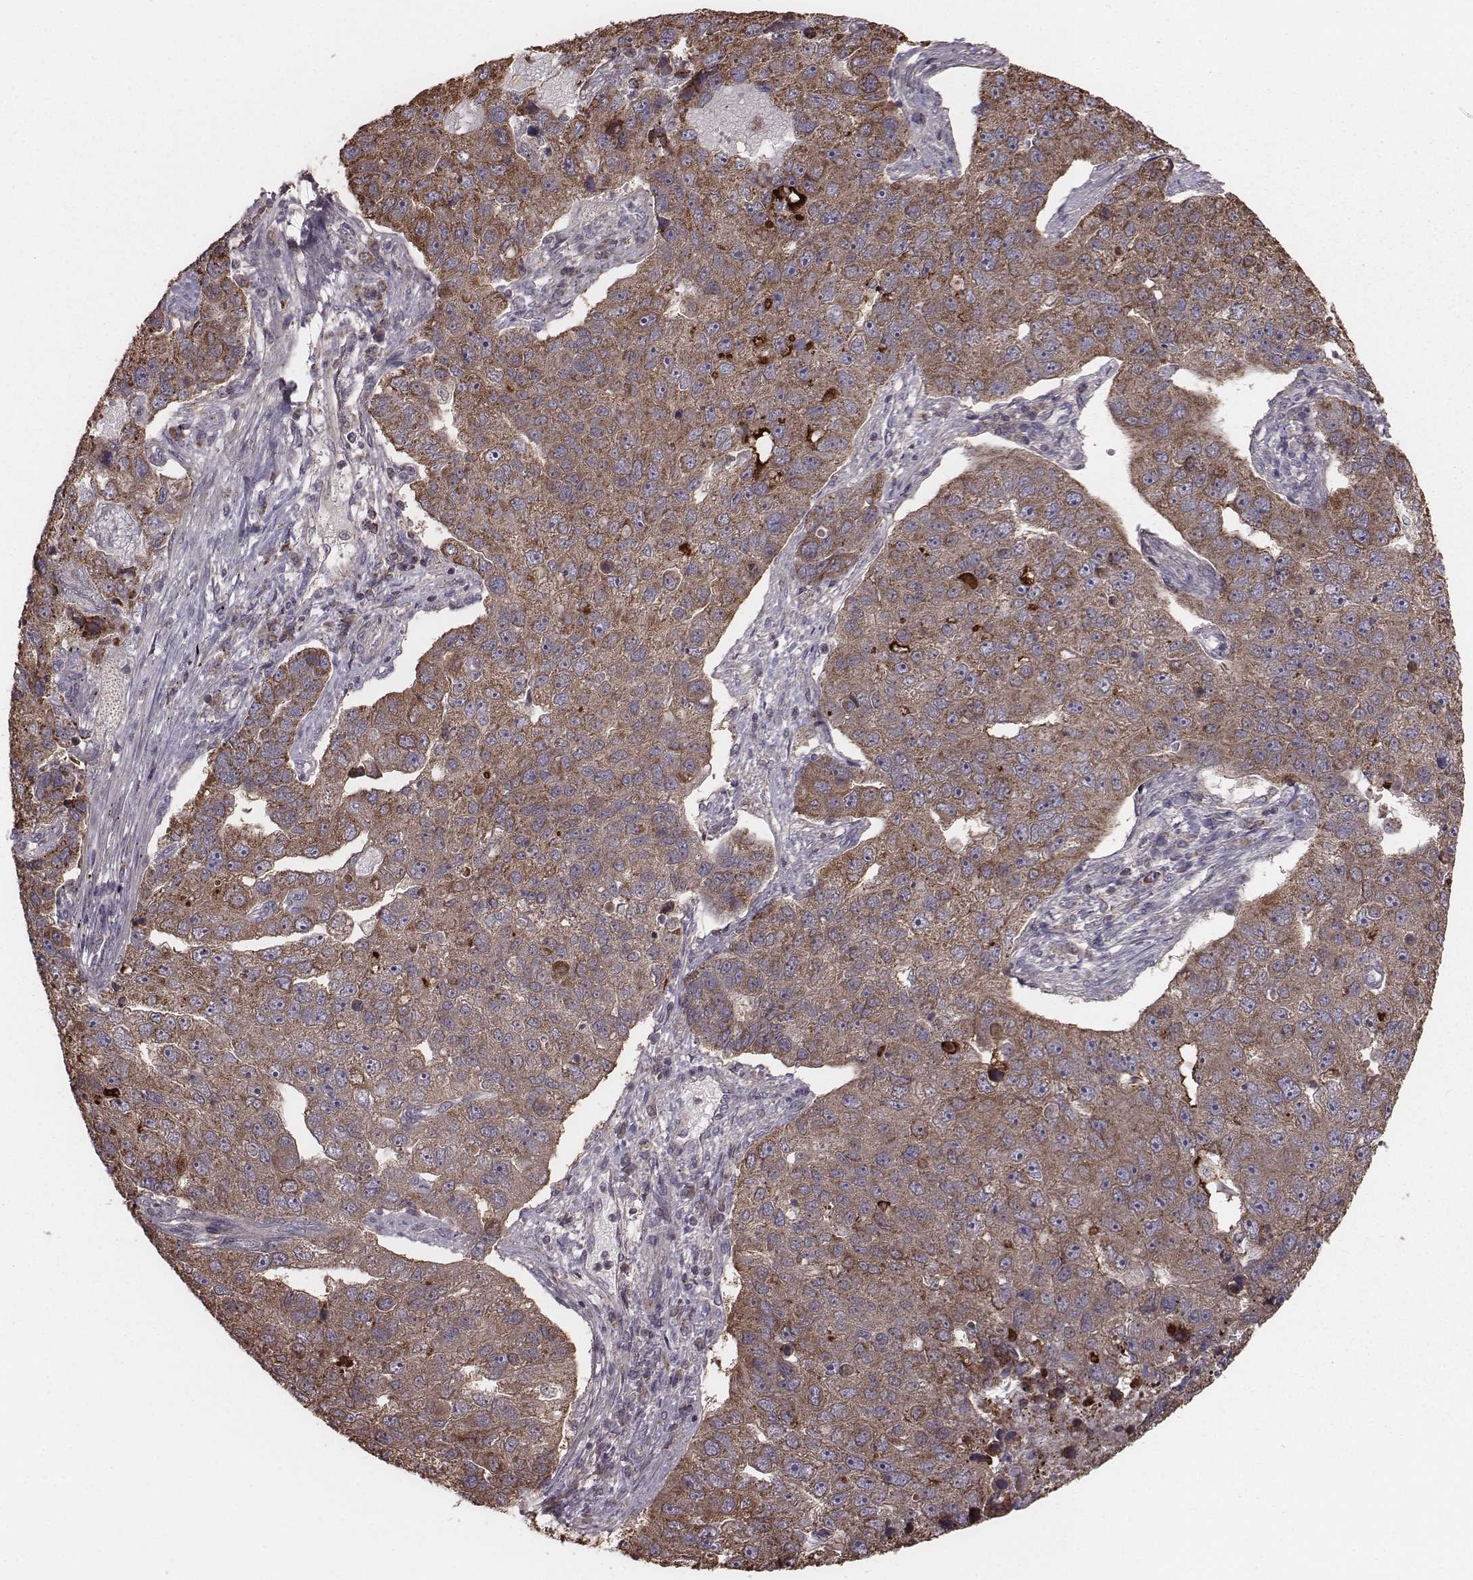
{"staining": {"intensity": "strong", "quantity": ">75%", "location": "cytoplasmic/membranous"}, "tissue": "pancreatic cancer", "cell_type": "Tumor cells", "image_type": "cancer", "snomed": [{"axis": "morphology", "description": "Adenocarcinoma, NOS"}, {"axis": "topography", "description": "Pancreas"}], "caption": "A micrograph of pancreatic adenocarcinoma stained for a protein displays strong cytoplasmic/membranous brown staining in tumor cells.", "gene": "PDCD2L", "patient": {"sex": "female", "age": 61}}